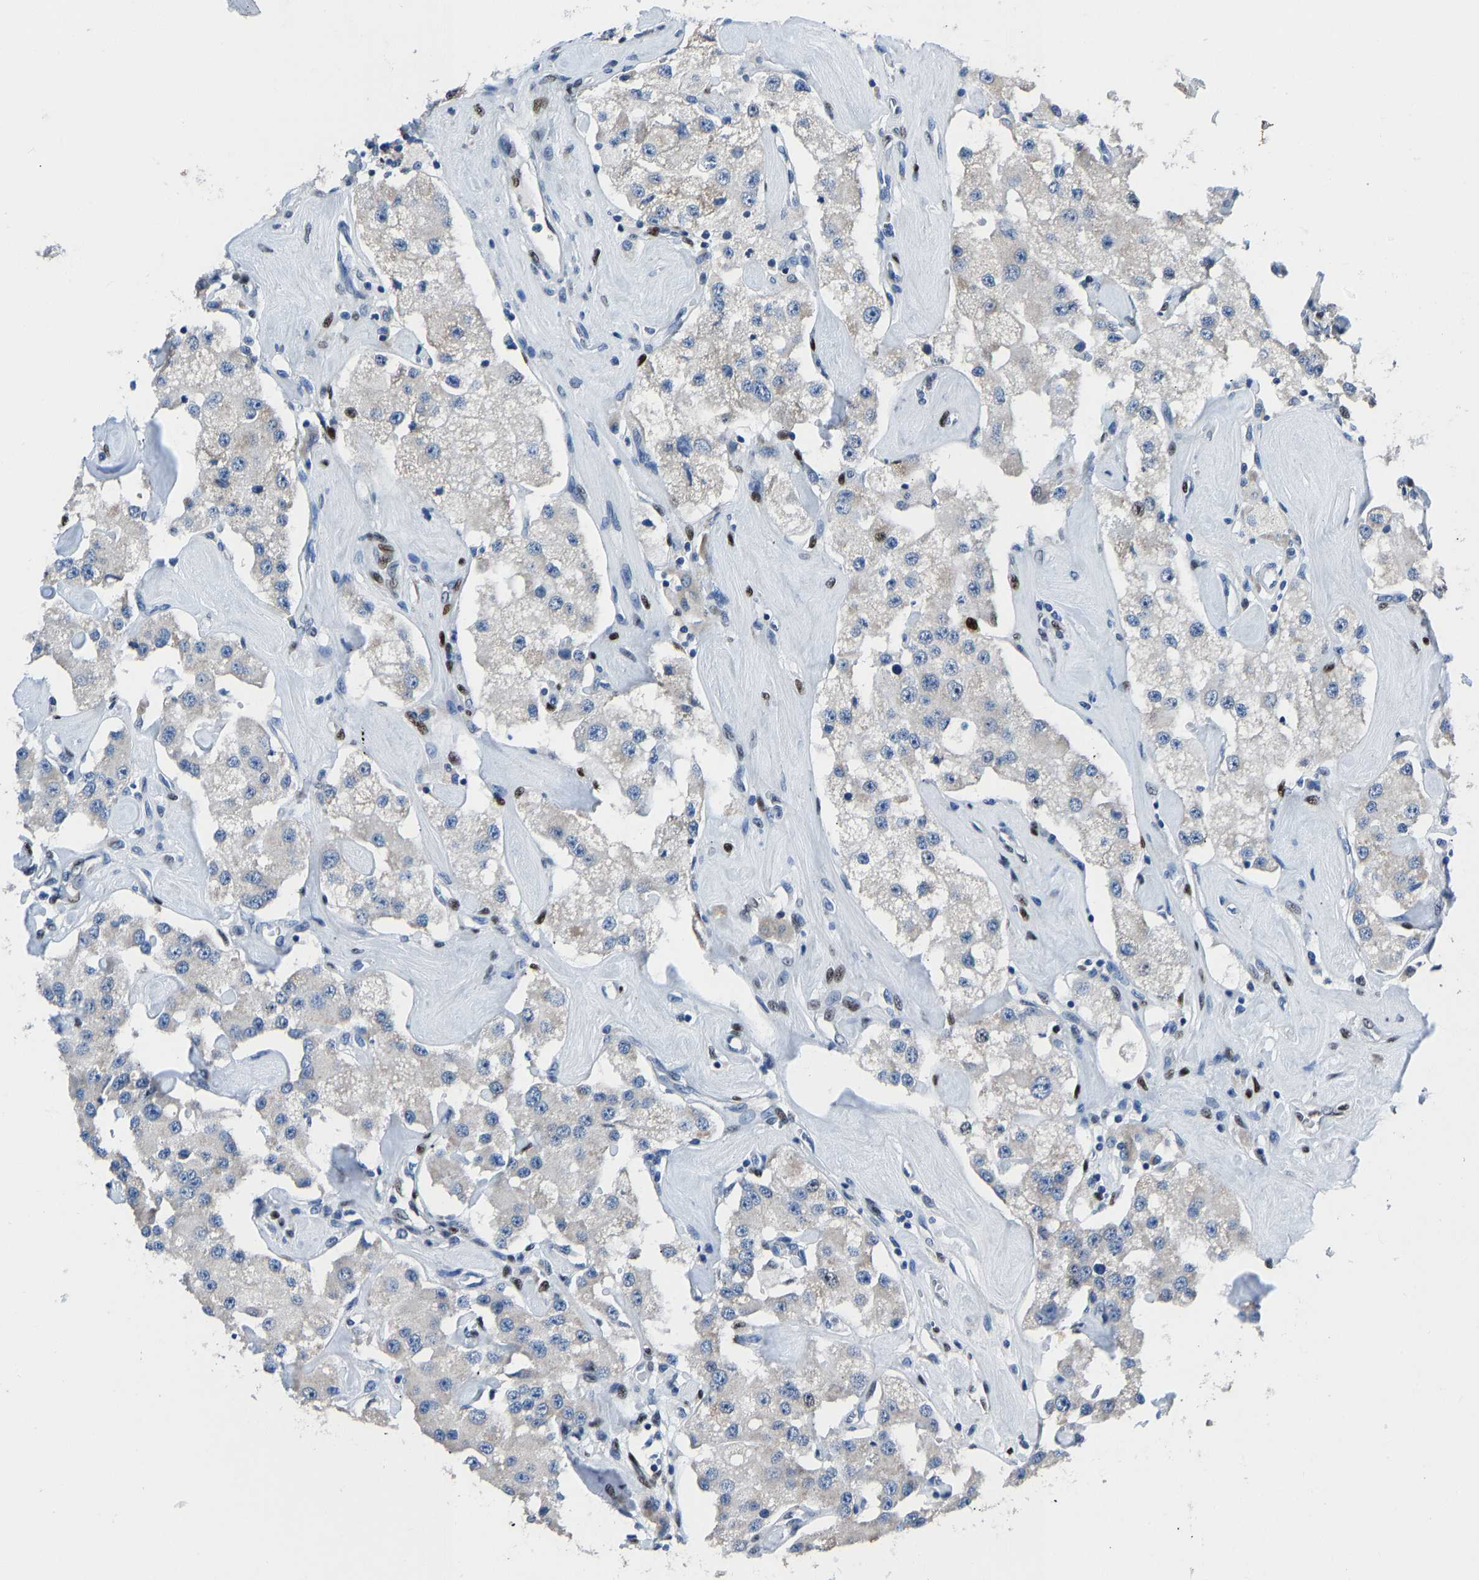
{"staining": {"intensity": "negative", "quantity": "none", "location": "none"}, "tissue": "carcinoid", "cell_type": "Tumor cells", "image_type": "cancer", "snomed": [{"axis": "morphology", "description": "Carcinoid, malignant, NOS"}, {"axis": "topography", "description": "Pancreas"}], "caption": "Photomicrograph shows no significant protein positivity in tumor cells of carcinoid.", "gene": "EGR1", "patient": {"sex": "male", "age": 41}}